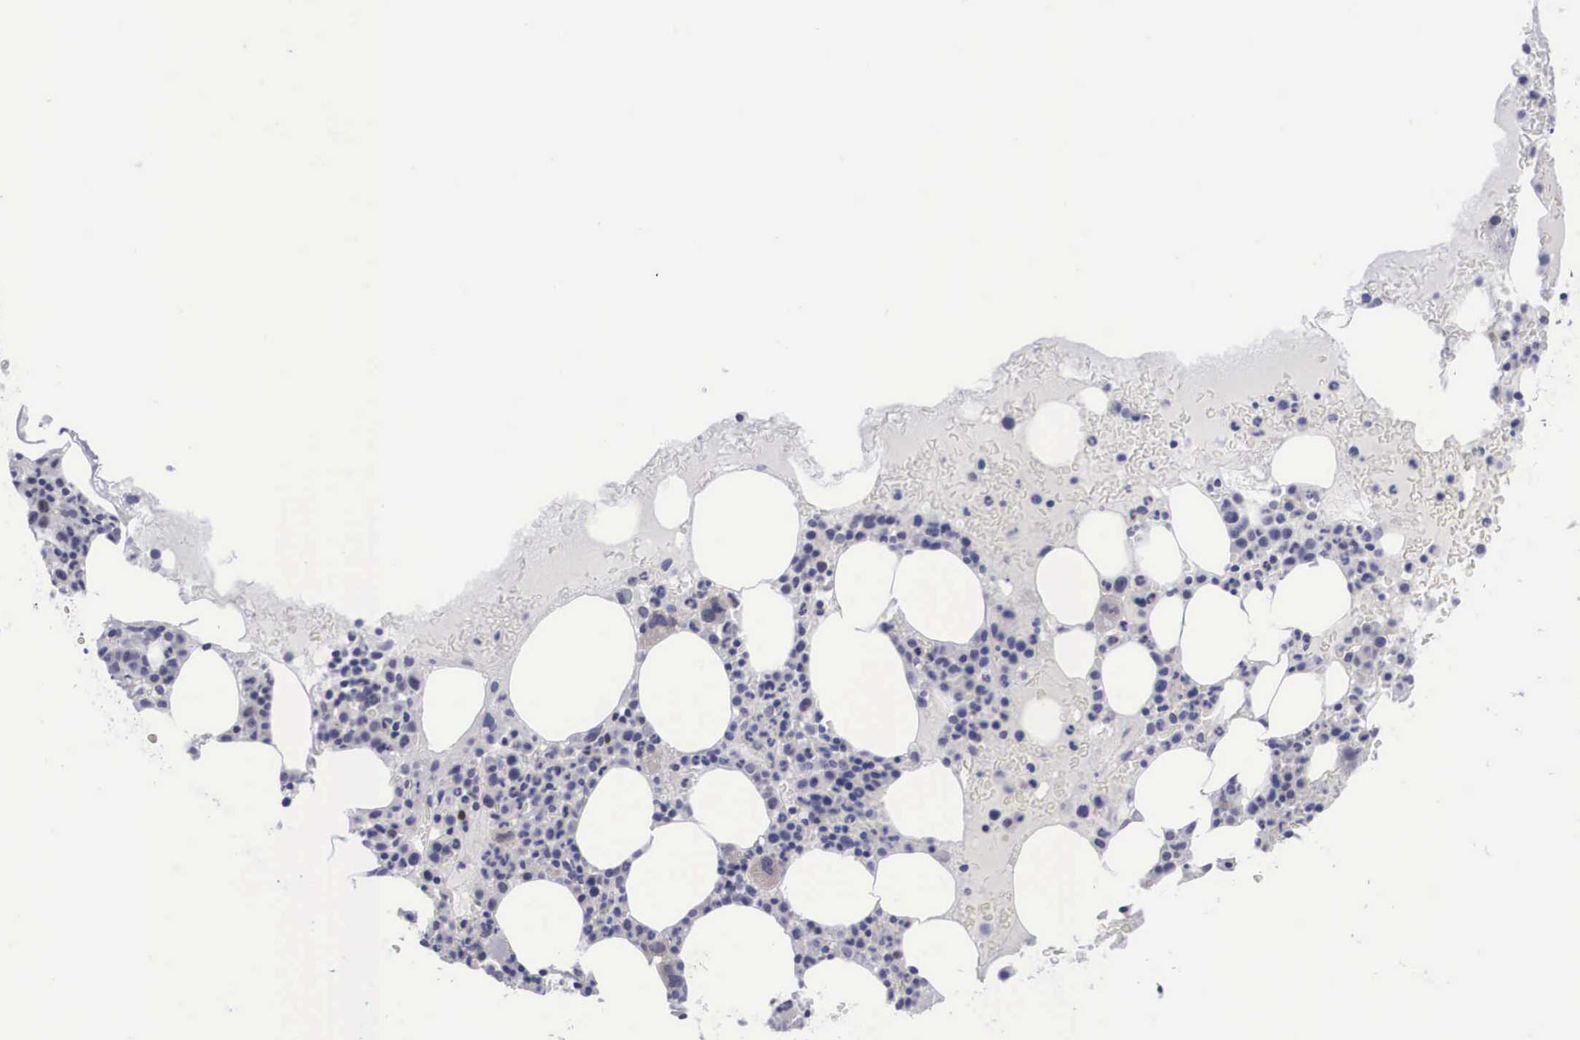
{"staining": {"intensity": "negative", "quantity": "none", "location": "none"}, "tissue": "bone marrow", "cell_type": "Hematopoietic cells", "image_type": "normal", "snomed": [{"axis": "morphology", "description": "Normal tissue, NOS"}, {"axis": "topography", "description": "Bone marrow"}], "caption": "The IHC photomicrograph has no significant positivity in hematopoietic cells of bone marrow.", "gene": "SOX11", "patient": {"sex": "female", "age": 88}}